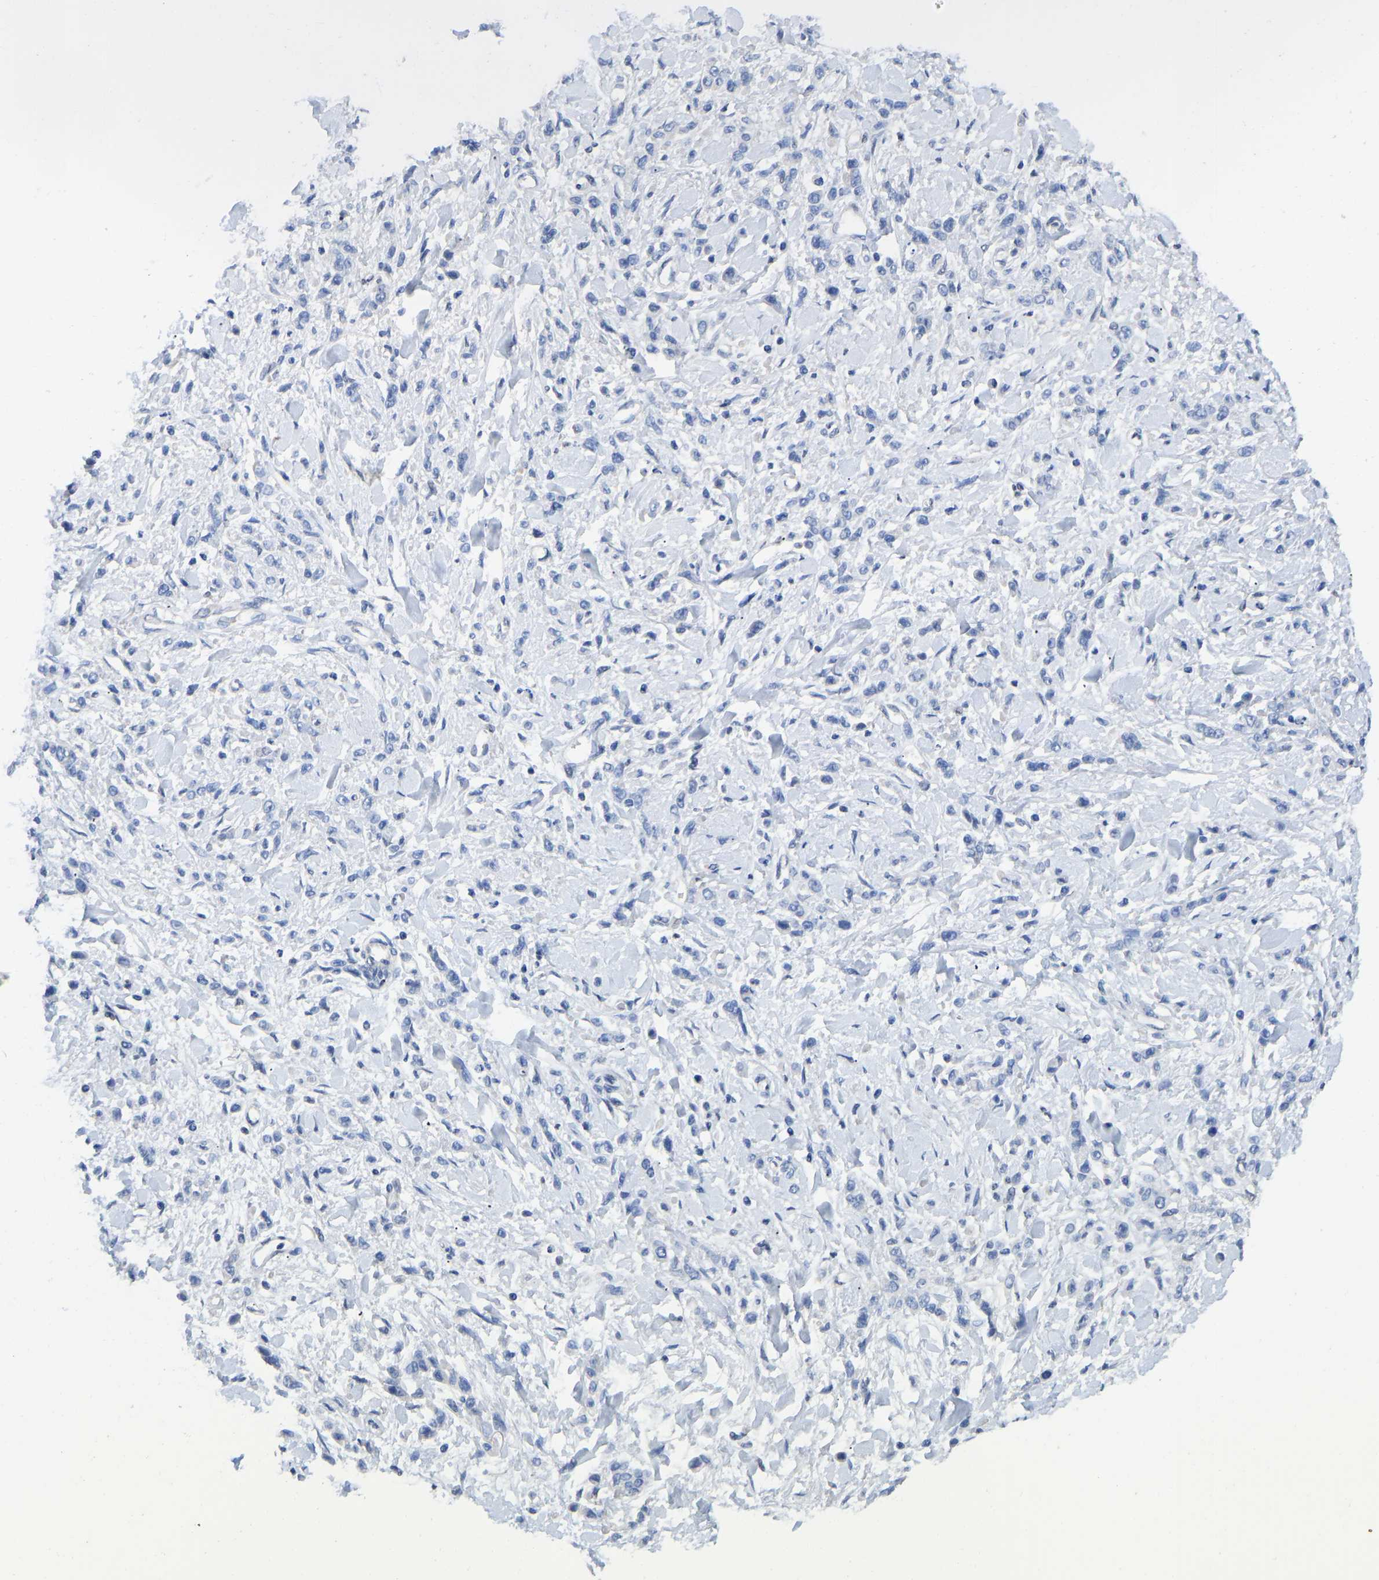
{"staining": {"intensity": "negative", "quantity": "none", "location": "none"}, "tissue": "stomach cancer", "cell_type": "Tumor cells", "image_type": "cancer", "snomed": [{"axis": "morphology", "description": "Normal tissue, NOS"}, {"axis": "morphology", "description": "Adenocarcinoma, NOS"}, {"axis": "topography", "description": "Stomach"}], "caption": "IHC of human adenocarcinoma (stomach) exhibits no staining in tumor cells.", "gene": "QKI", "patient": {"sex": "male", "age": 82}}